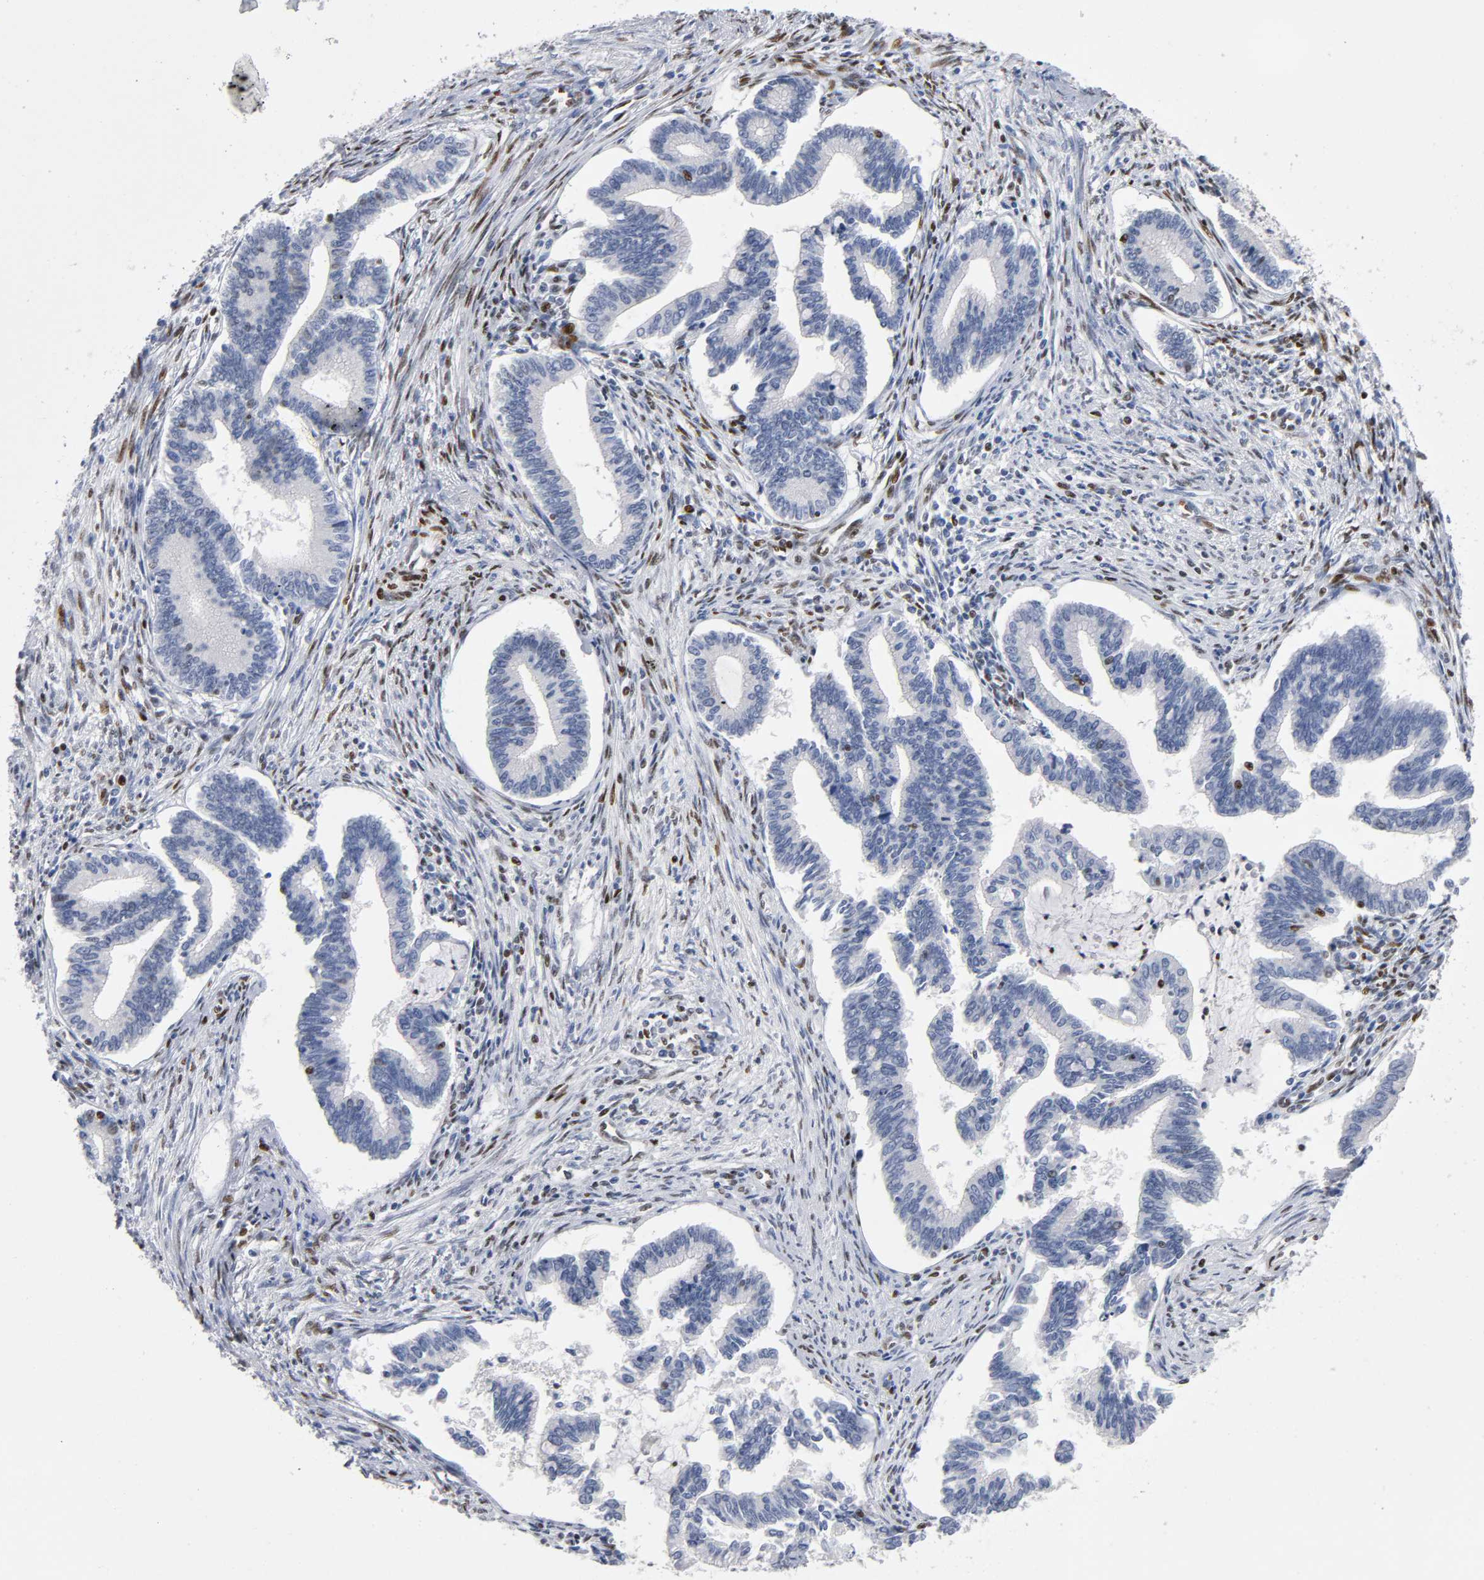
{"staining": {"intensity": "negative", "quantity": "none", "location": "none"}, "tissue": "cervical cancer", "cell_type": "Tumor cells", "image_type": "cancer", "snomed": [{"axis": "morphology", "description": "Adenocarcinoma, NOS"}, {"axis": "topography", "description": "Cervix"}], "caption": "Immunohistochemistry of human cervical adenocarcinoma exhibits no positivity in tumor cells.", "gene": "SP3", "patient": {"sex": "female", "age": 36}}